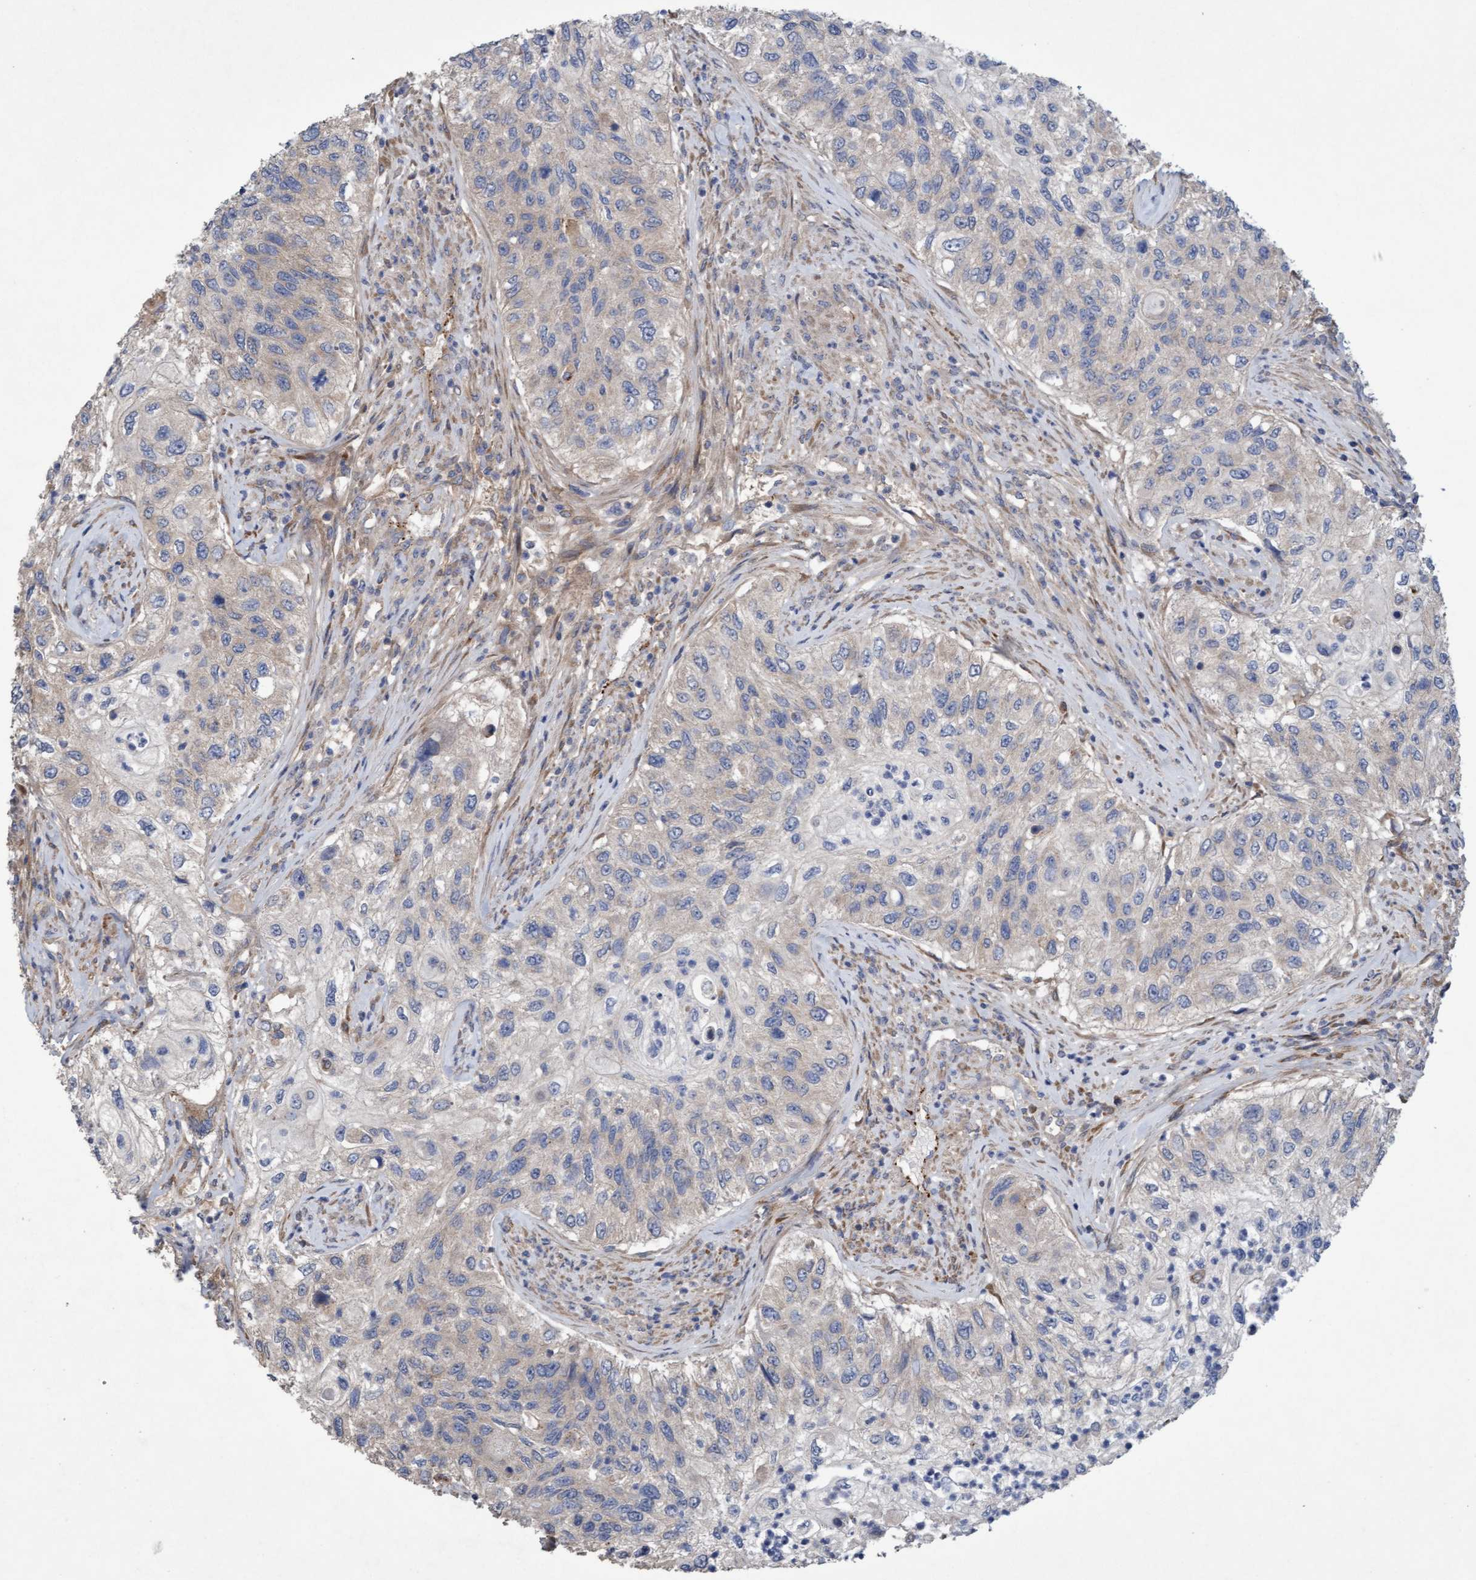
{"staining": {"intensity": "negative", "quantity": "none", "location": "none"}, "tissue": "urothelial cancer", "cell_type": "Tumor cells", "image_type": "cancer", "snomed": [{"axis": "morphology", "description": "Urothelial carcinoma, High grade"}, {"axis": "topography", "description": "Urinary bladder"}], "caption": "This histopathology image is of urothelial cancer stained with immunohistochemistry (IHC) to label a protein in brown with the nuclei are counter-stained blue. There is no positivity in tumor cells.", "gene": "DDHD2", "patient": {"sex": "female", "age": 60}}